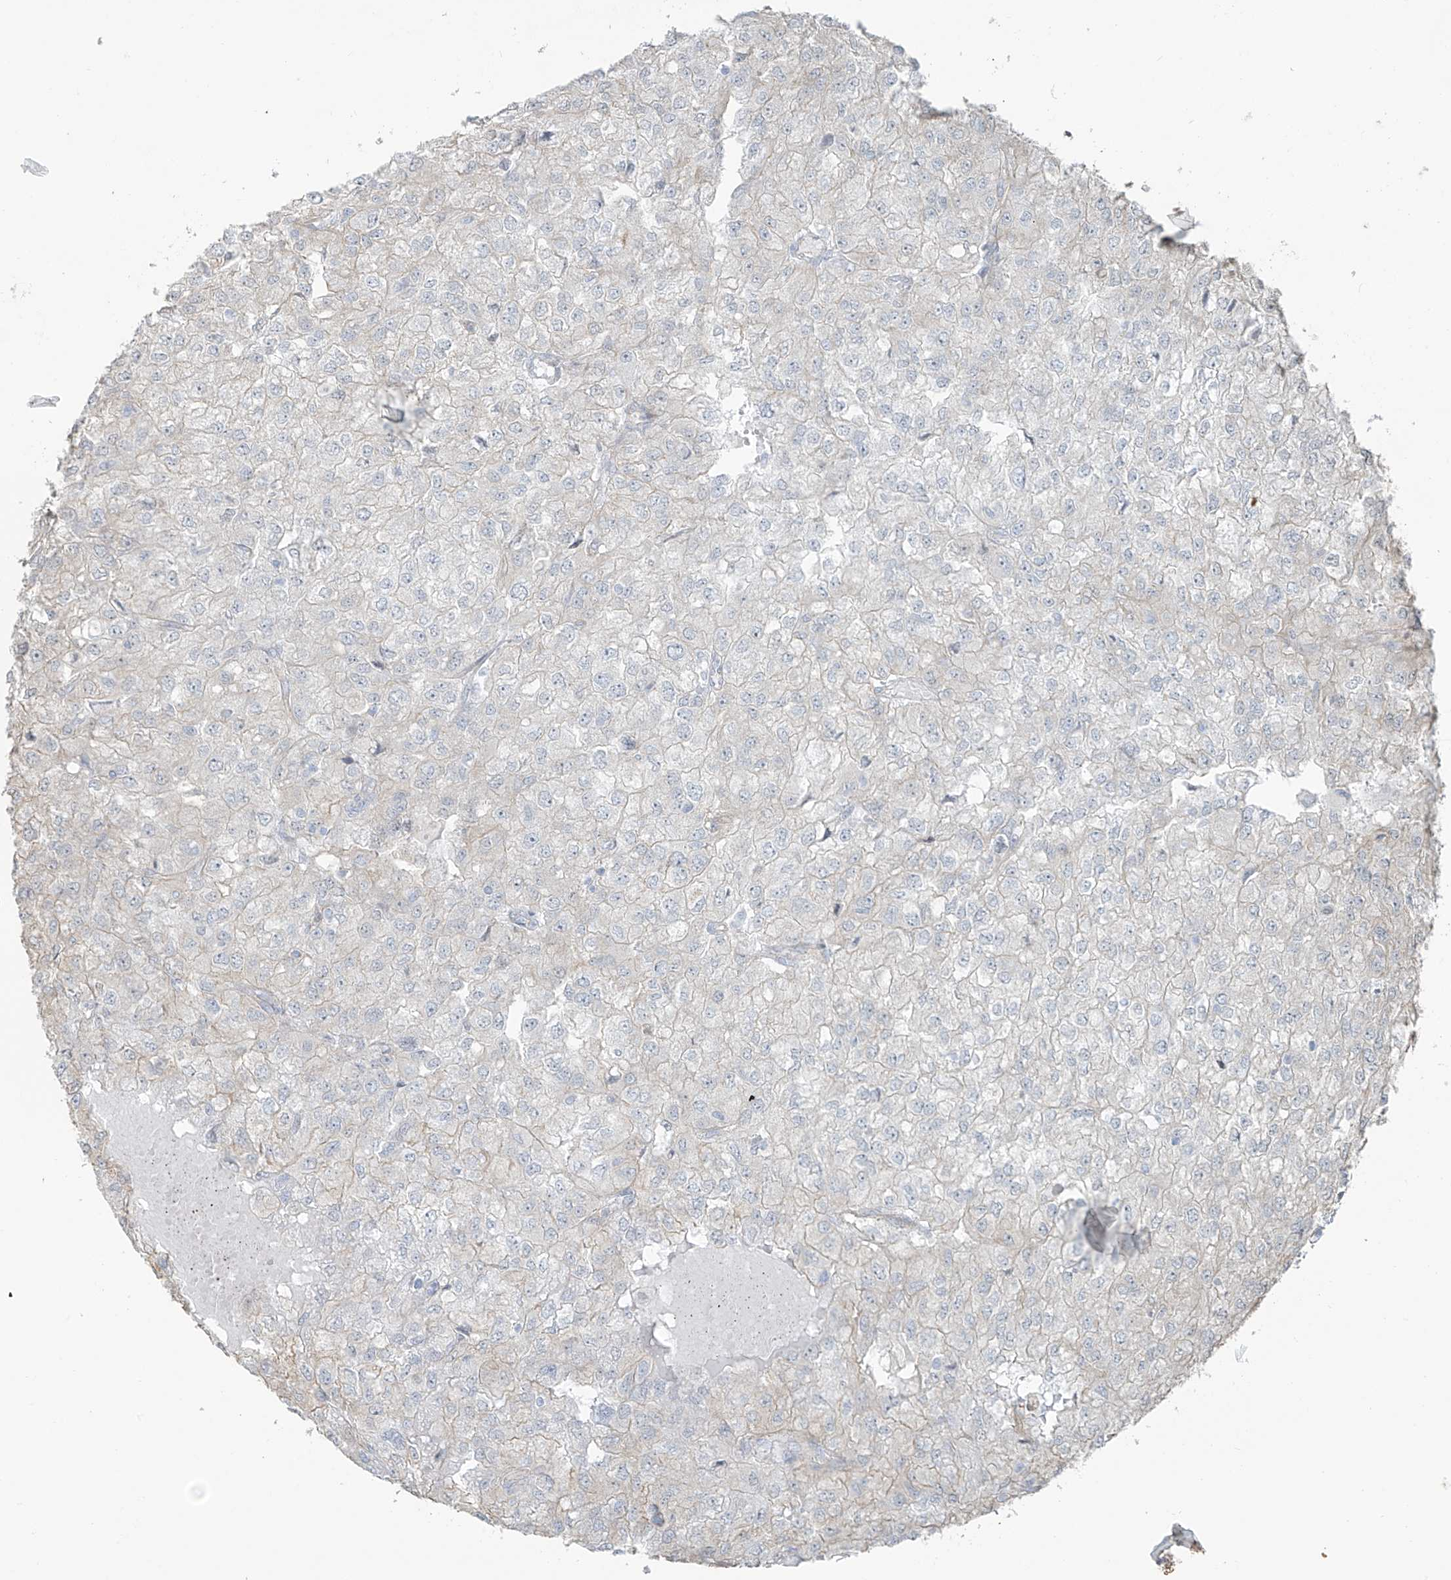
{"staining": {"intensity": "negative", "quantity": "none", "location": "none"}, "tissue": "renal cancer", "cell_type": "Tumor cells", "image_type": "cancer", "snomed": [{"axis": "morphology", "description": "Adenocarcinoma, NOS"}, {"axis": "topography", "description": "Kidney"}], "caption": "The micrograph displays no staining of tumor cells in adenocarcinoma (renal).", "gene": "TUBE1", "patient": {"sex": "female", "age": 54}}